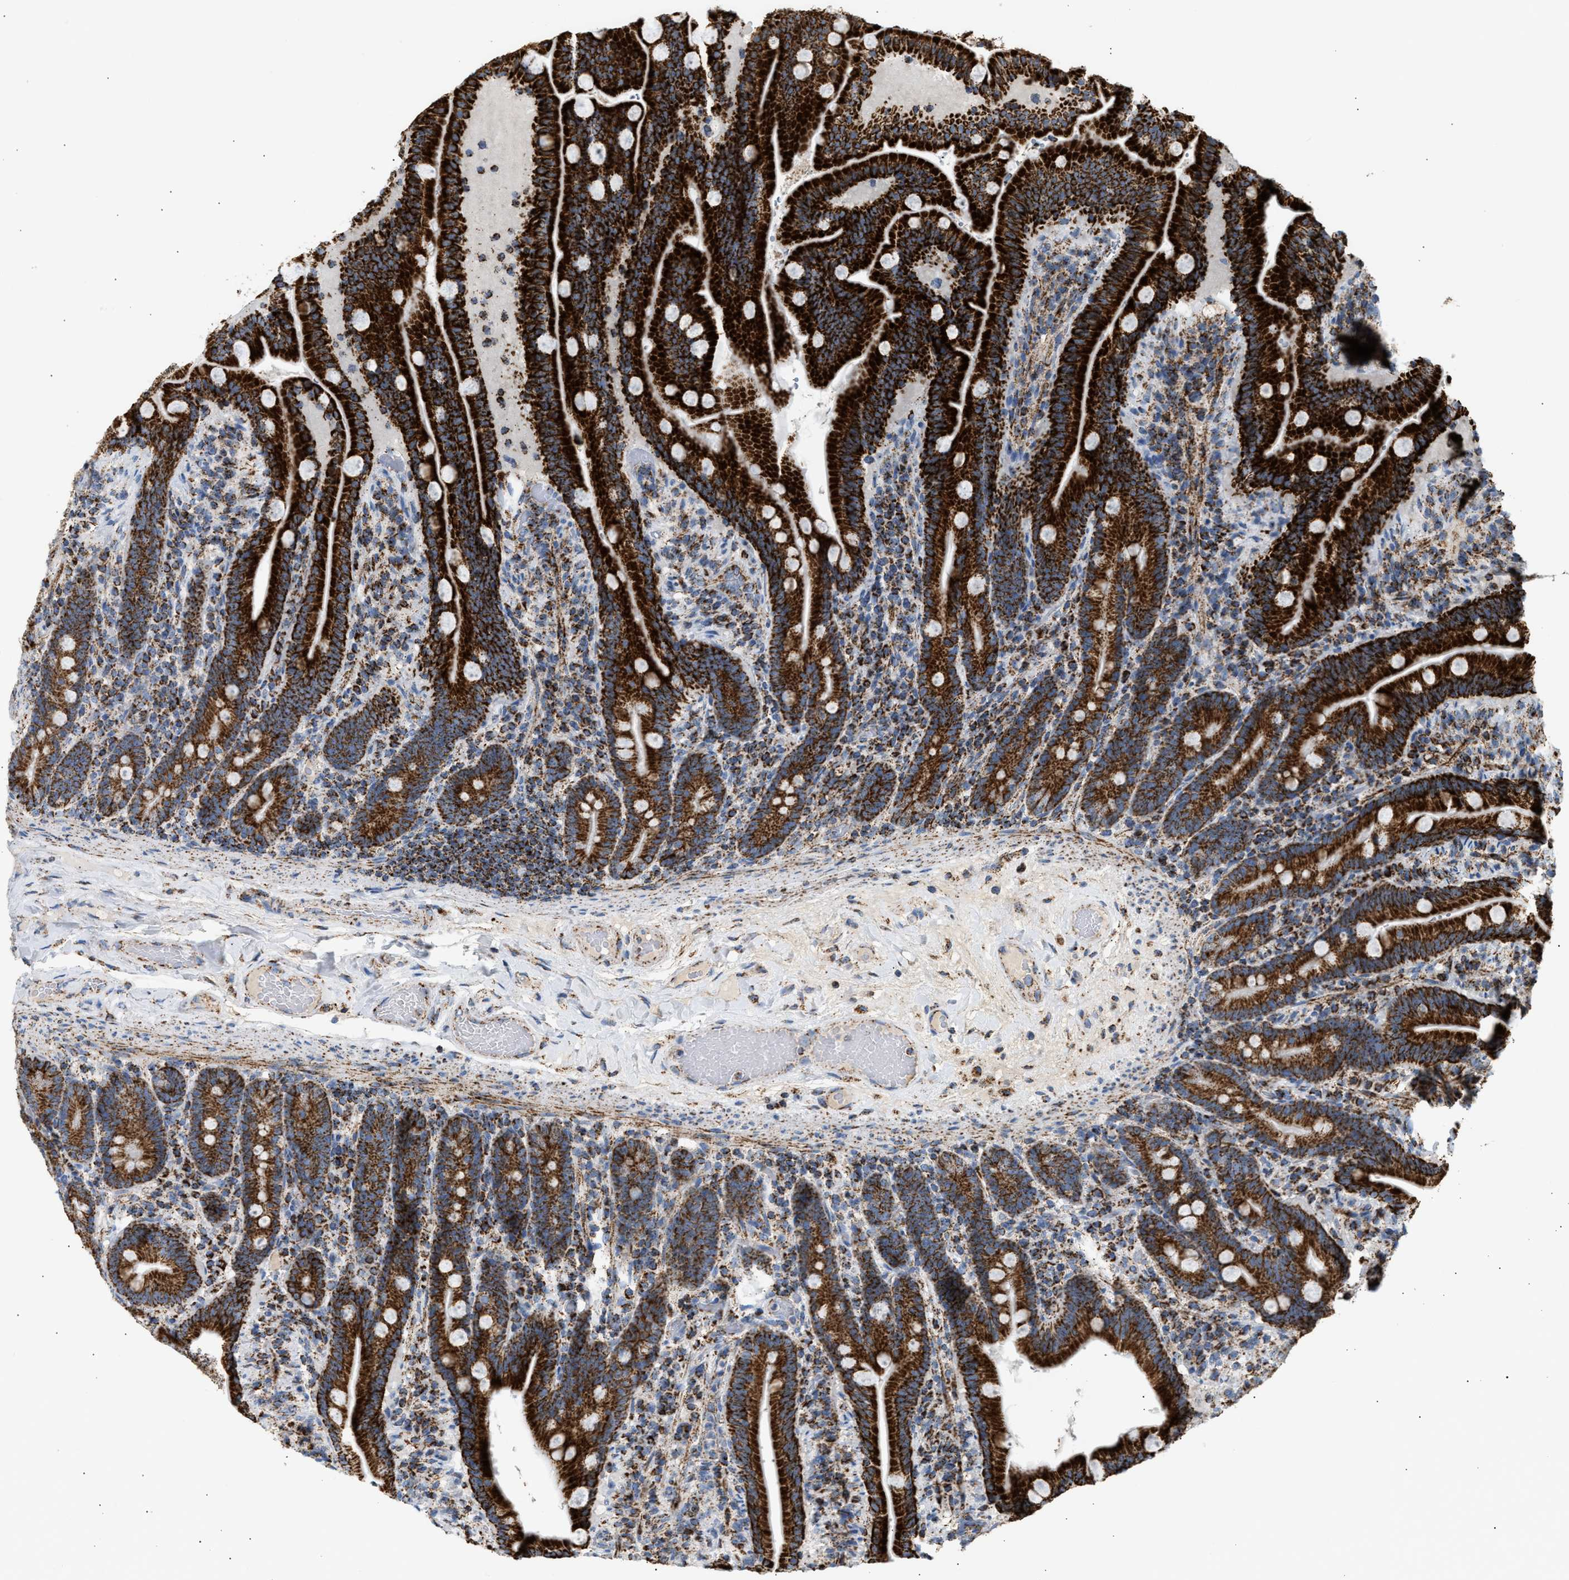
{"staining": {"intensity": "strong", "quantity": ">75%", "location": "cytoplasmic/membranous"}, "tissue": "duodenum", "cell_type": "Glandular cells", "image_type": "normal", "snomed": [{"axis": "morphology", "description": "Normal tissue, NOS"}, {"axis": "topography", "description": "Duodenum"}], "caption": "Strong cytoplasmic/membranous protein positivity is identified in about >75% of glandular cells in duodenum.", "gene": "OGDH", "patient": {"sex": "male", "age": 54}}